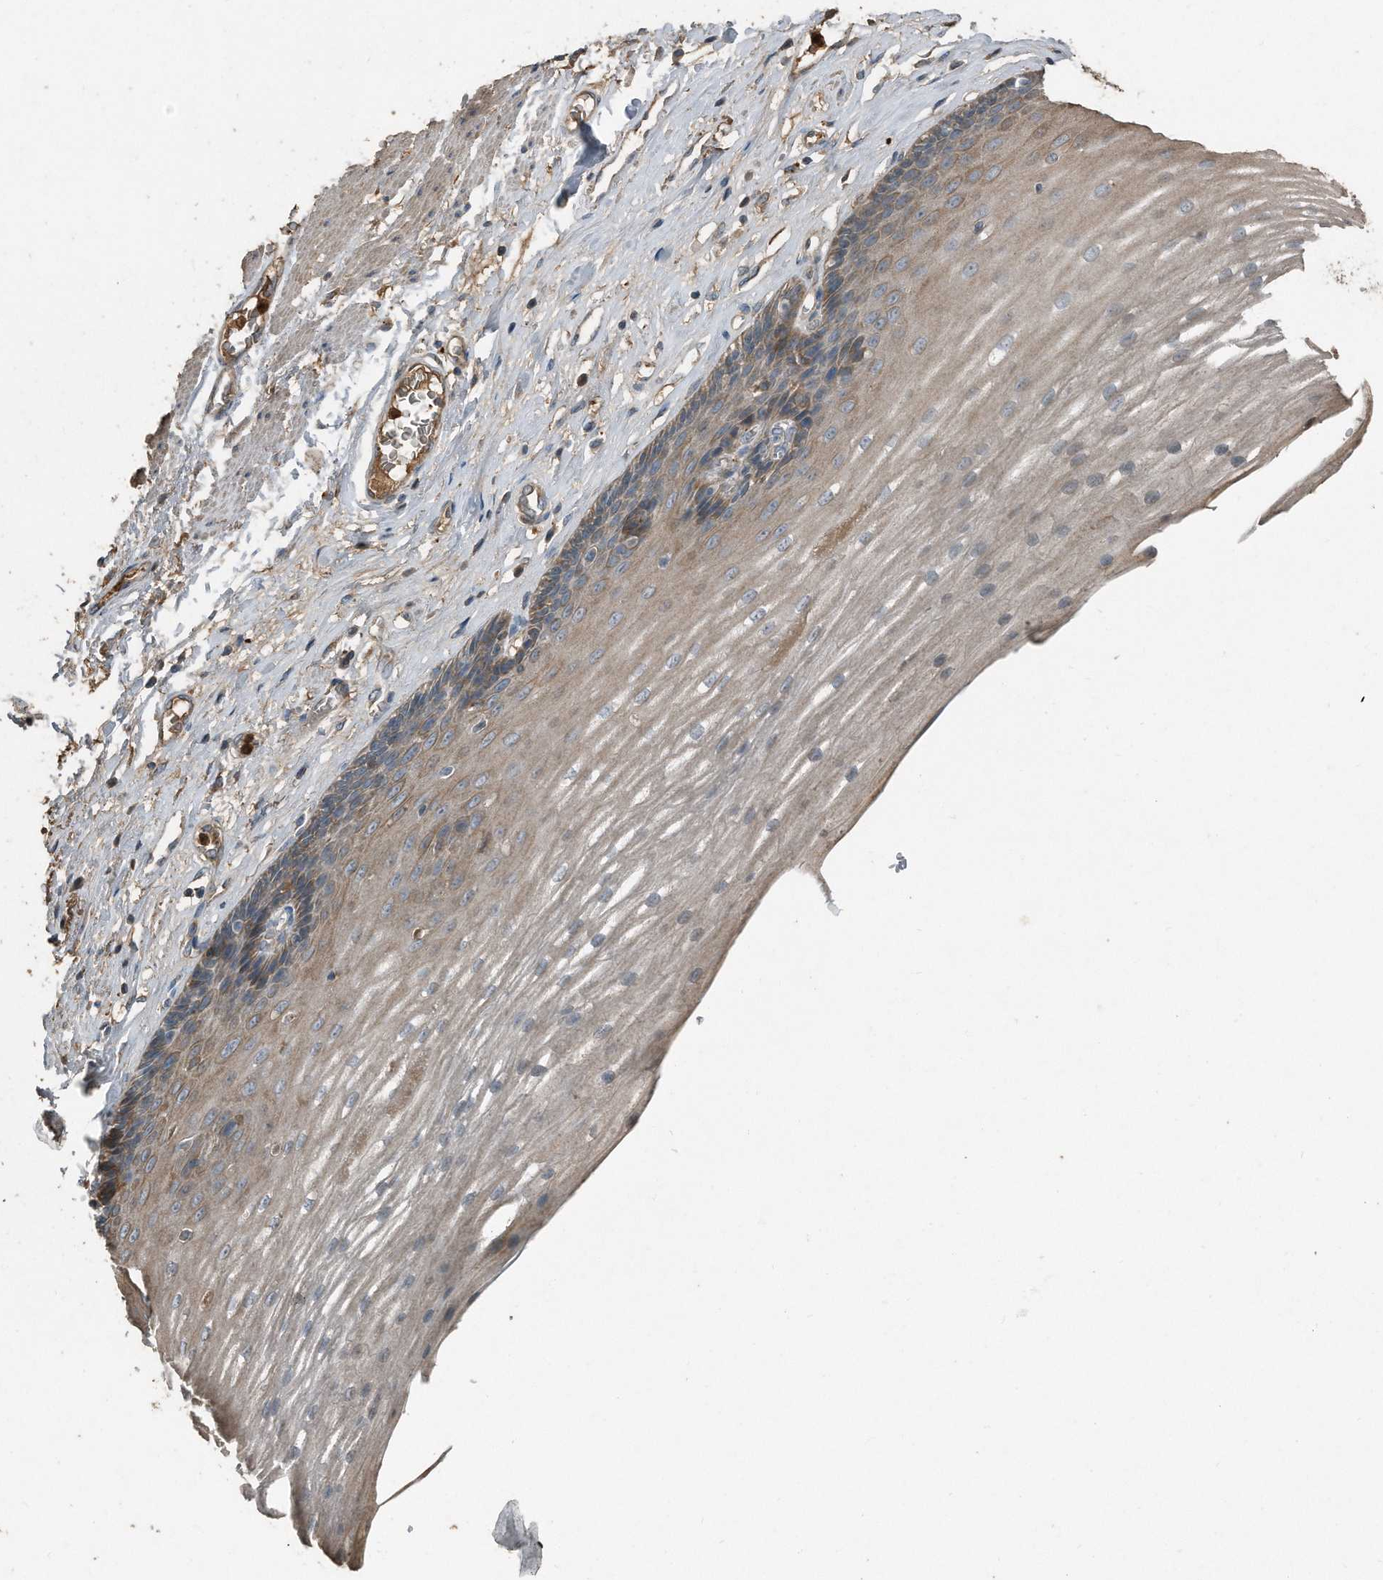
{"staining": {"intensity": "moderate", "quantity": "<25%", "location": "cytoplasmic/membranous"}, "tissue": "esophagus", "cell_type": "Squamous epithelial cells", "image_type": "normal", "snomed": [{"axis": "morphology", "description": "Normal tissue, NOS"}, {"axis": "topography", "description": "Esophagus"}], "caption": "A brown stain shows moderate cytoplasmic/membranous staining of a protein in squamous epithelial cells of normal human esophagus.", "gene": "C9", "patient": {"sex": "male", "age": 62}}